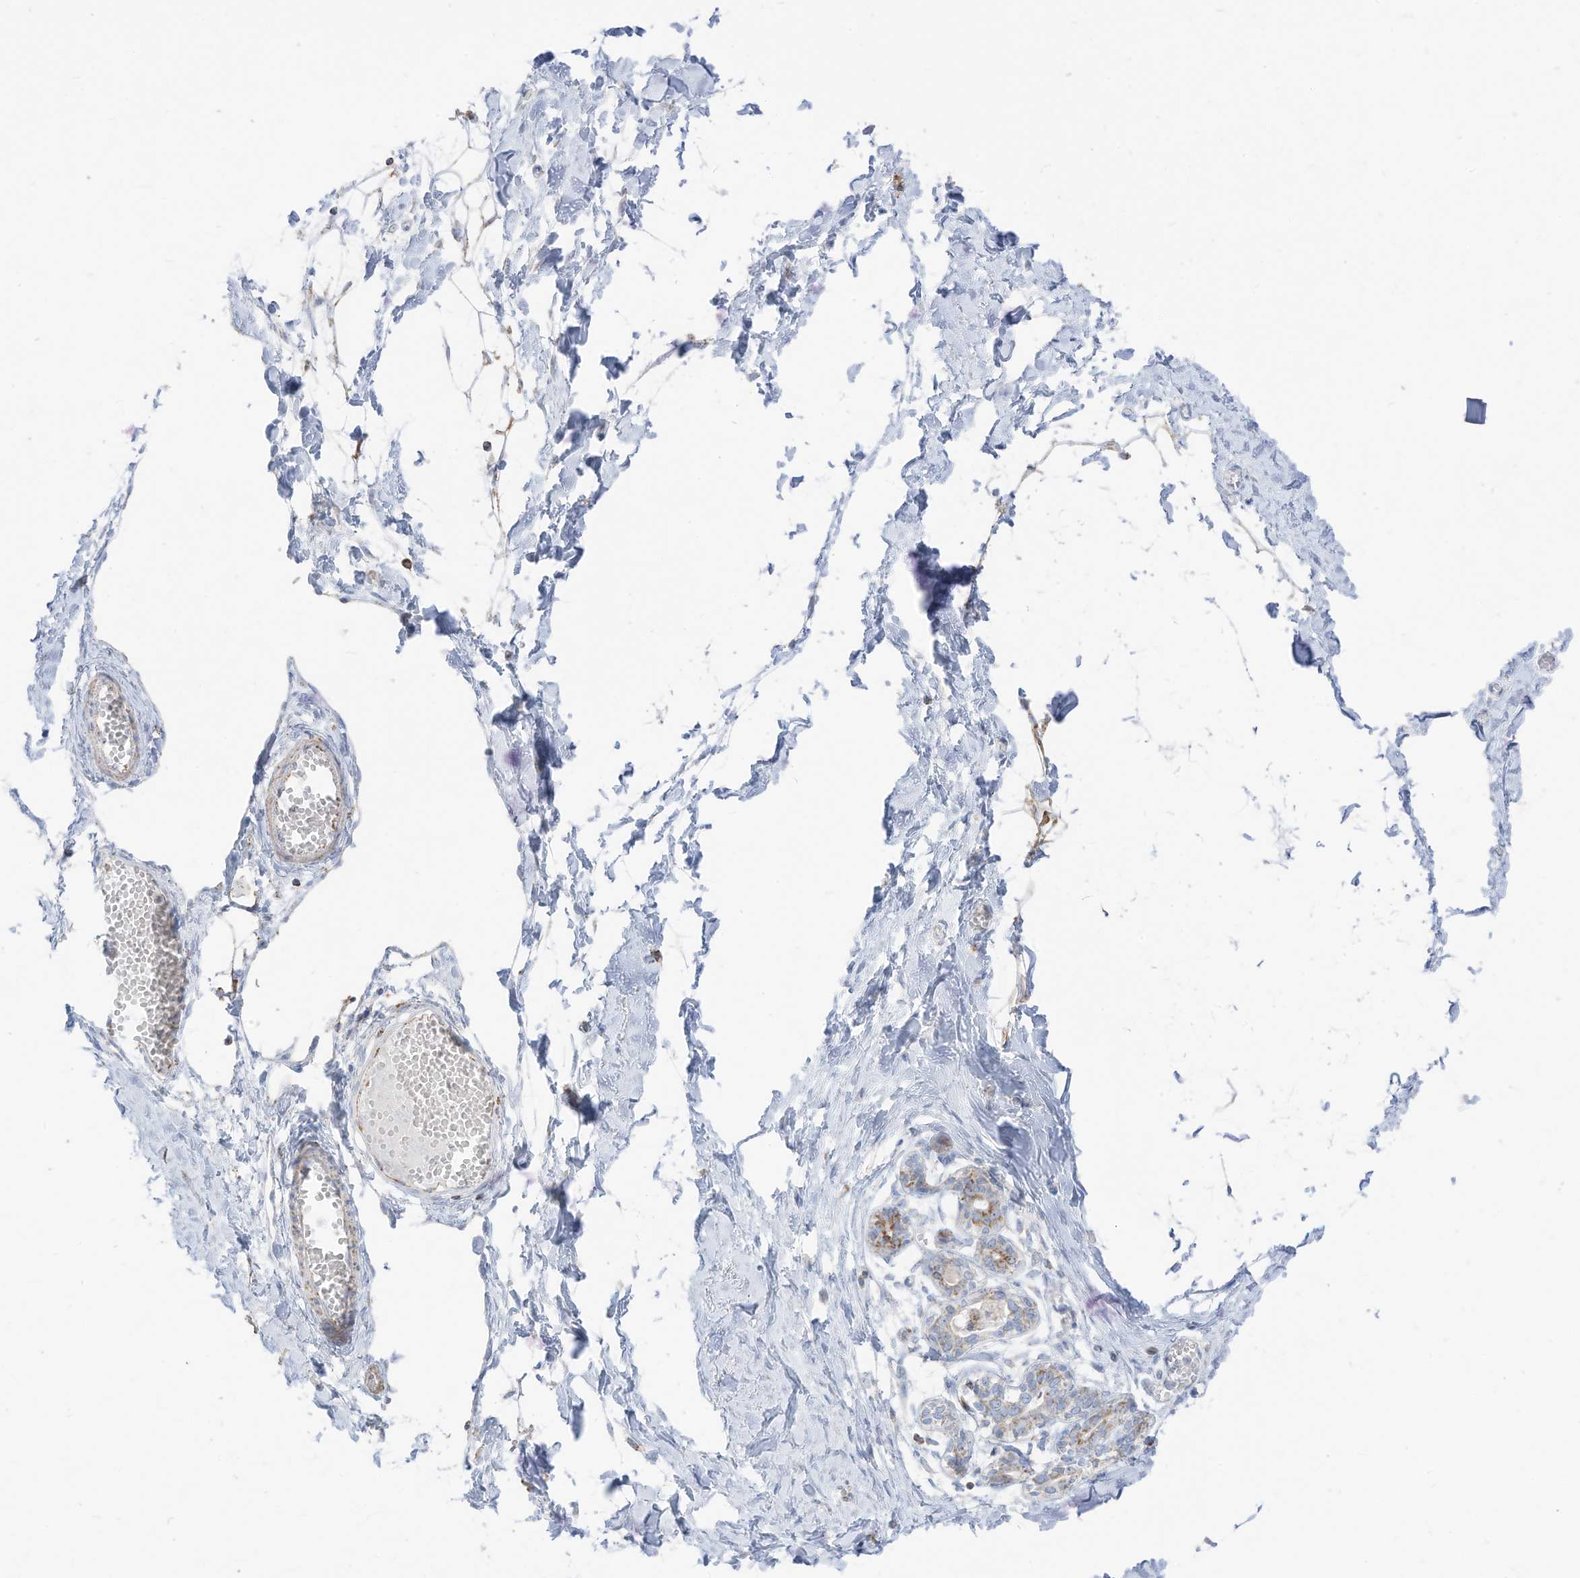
{"staining": {"intensity": "negative", "quantity": "none", "location": "none"}, "tissue": "breast", "cell_type": "Adipocytes", "image_type": "normal", "snomed": [{"axis": "morphology", "description": "Normal tissue, NOS"}, {"axis": "topography", "description": "Breast"}], "caption": "The IHC image has no significant positivity in adipocytes of breast.", "gene": "ETHE1", "patient": {"sex": "female", "age": 27}}